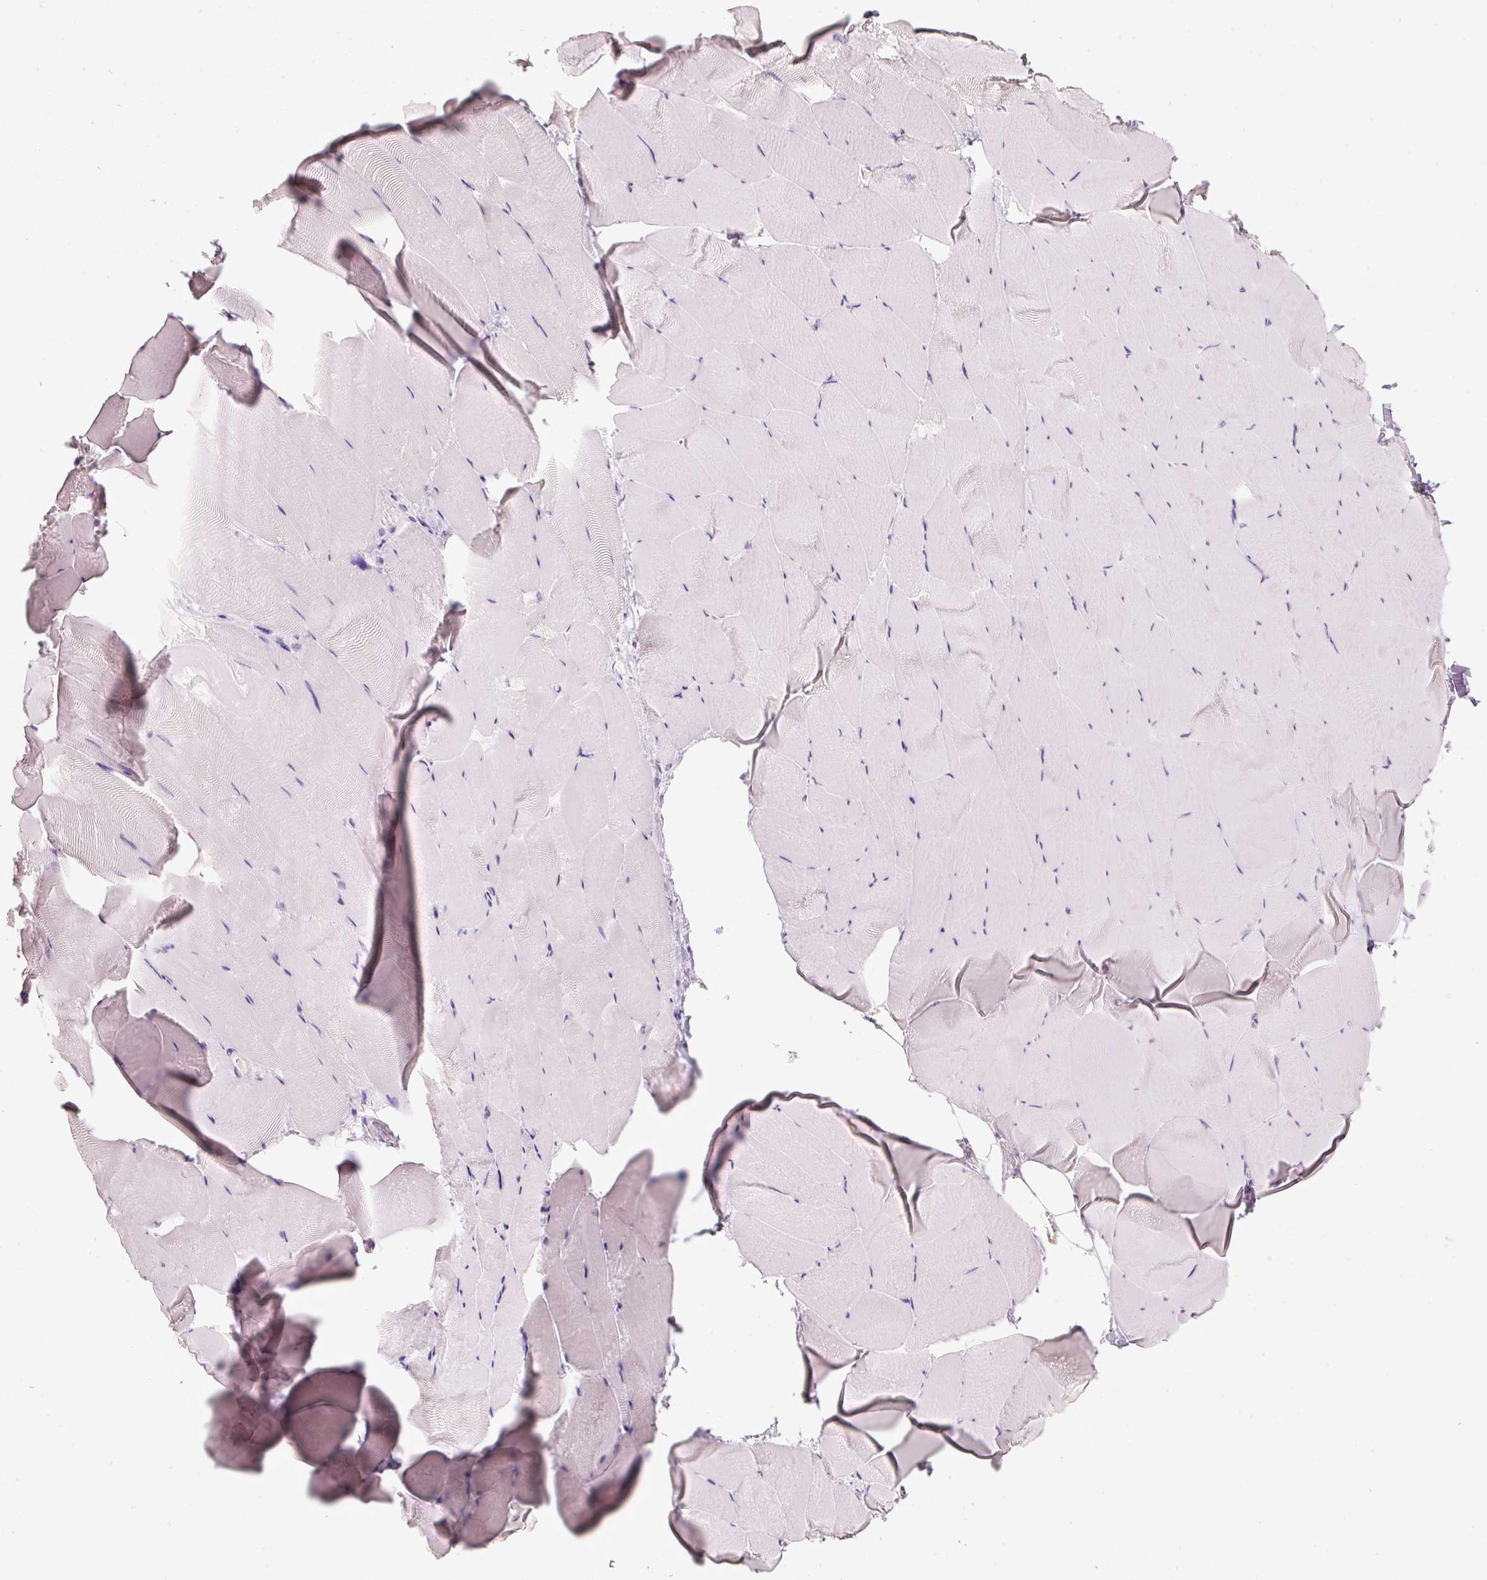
{"staining": {"intensity": "negative", "quantity": "none", "location": "none"}, "tissue": "skeletal muscle", "cell_type": "Myocytes", "image_type": "normal", "snomed": [{"axis": "morphology", "description": "Normal tissue, NOS"}, {"axis": "topography", "description": "Skeletal muscle"}], "caption": "Myocytes are negative for brown protein staining in benign skeletal muscle. (Stains: DAB (3,3'-diaminobenzidine) immunohistochemistry (IHC) with hematoxylin counter stain, Microscopy: brightfield microscopy at high magnification).", "gene": "PDXDC1", "patient": {"sex": "female", "age": 64}}